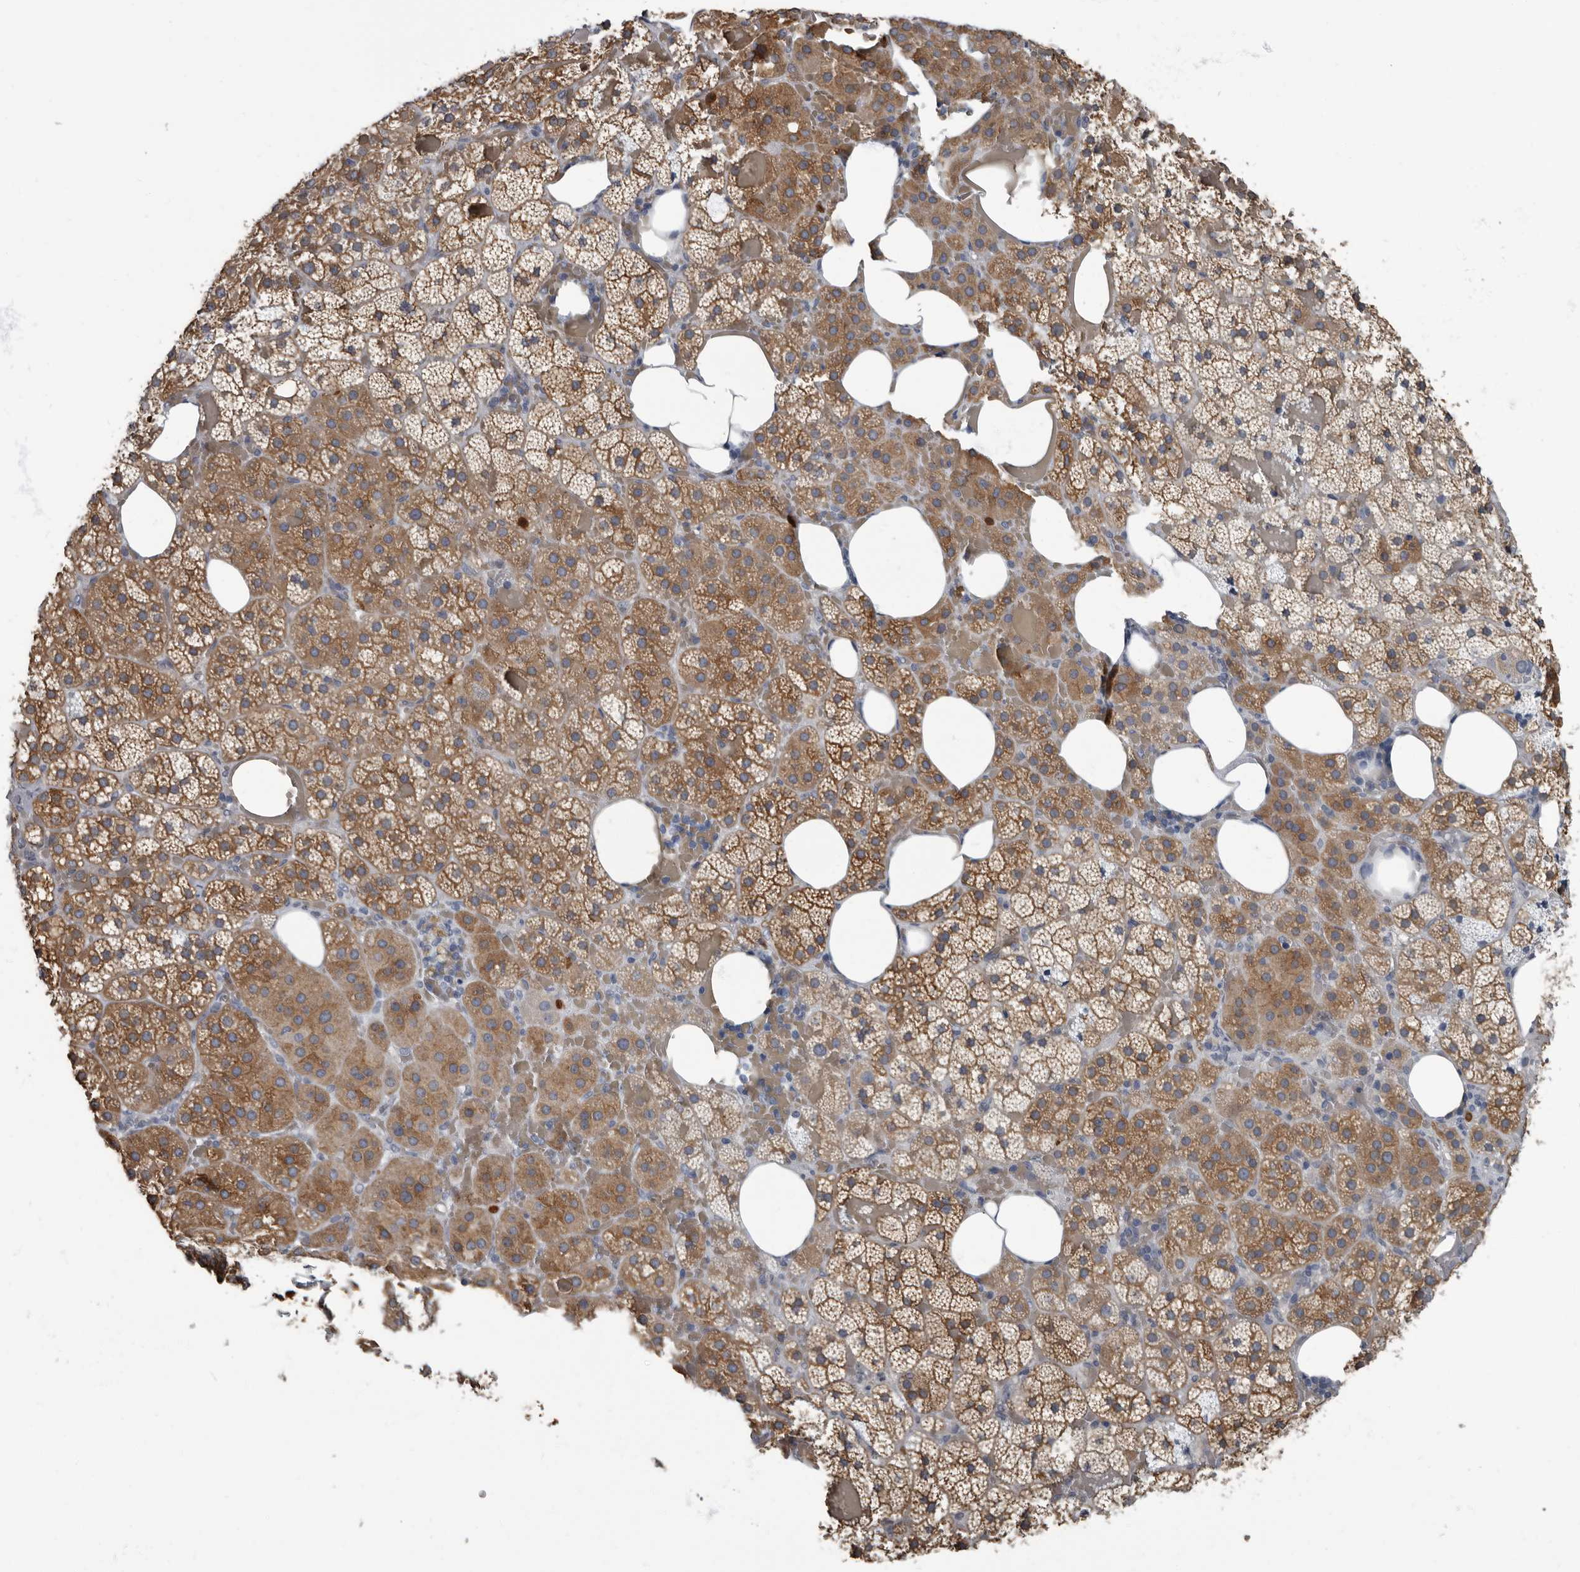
{"staining": {"intensity": "moderate", "quantity": ">75%", "location": "cytoplasmic/membranous"}, "tissue": "adrenal gland", "cell_type": "Glandular cells", "image_type": "normal", "snomed": [{"axis": "morphology", "description": "Normal tissue, NOS"}, {"axis": "topography", "description": "Adrenal gland"}], "caption": "Glandular cells demonstrate medium levels of moderate cytoplasmic/membranous expression in about >75% of cells in normal human adrenal gland.", "gene": "TPD52L1", "patient": {"sex": "female", "age": 59}}